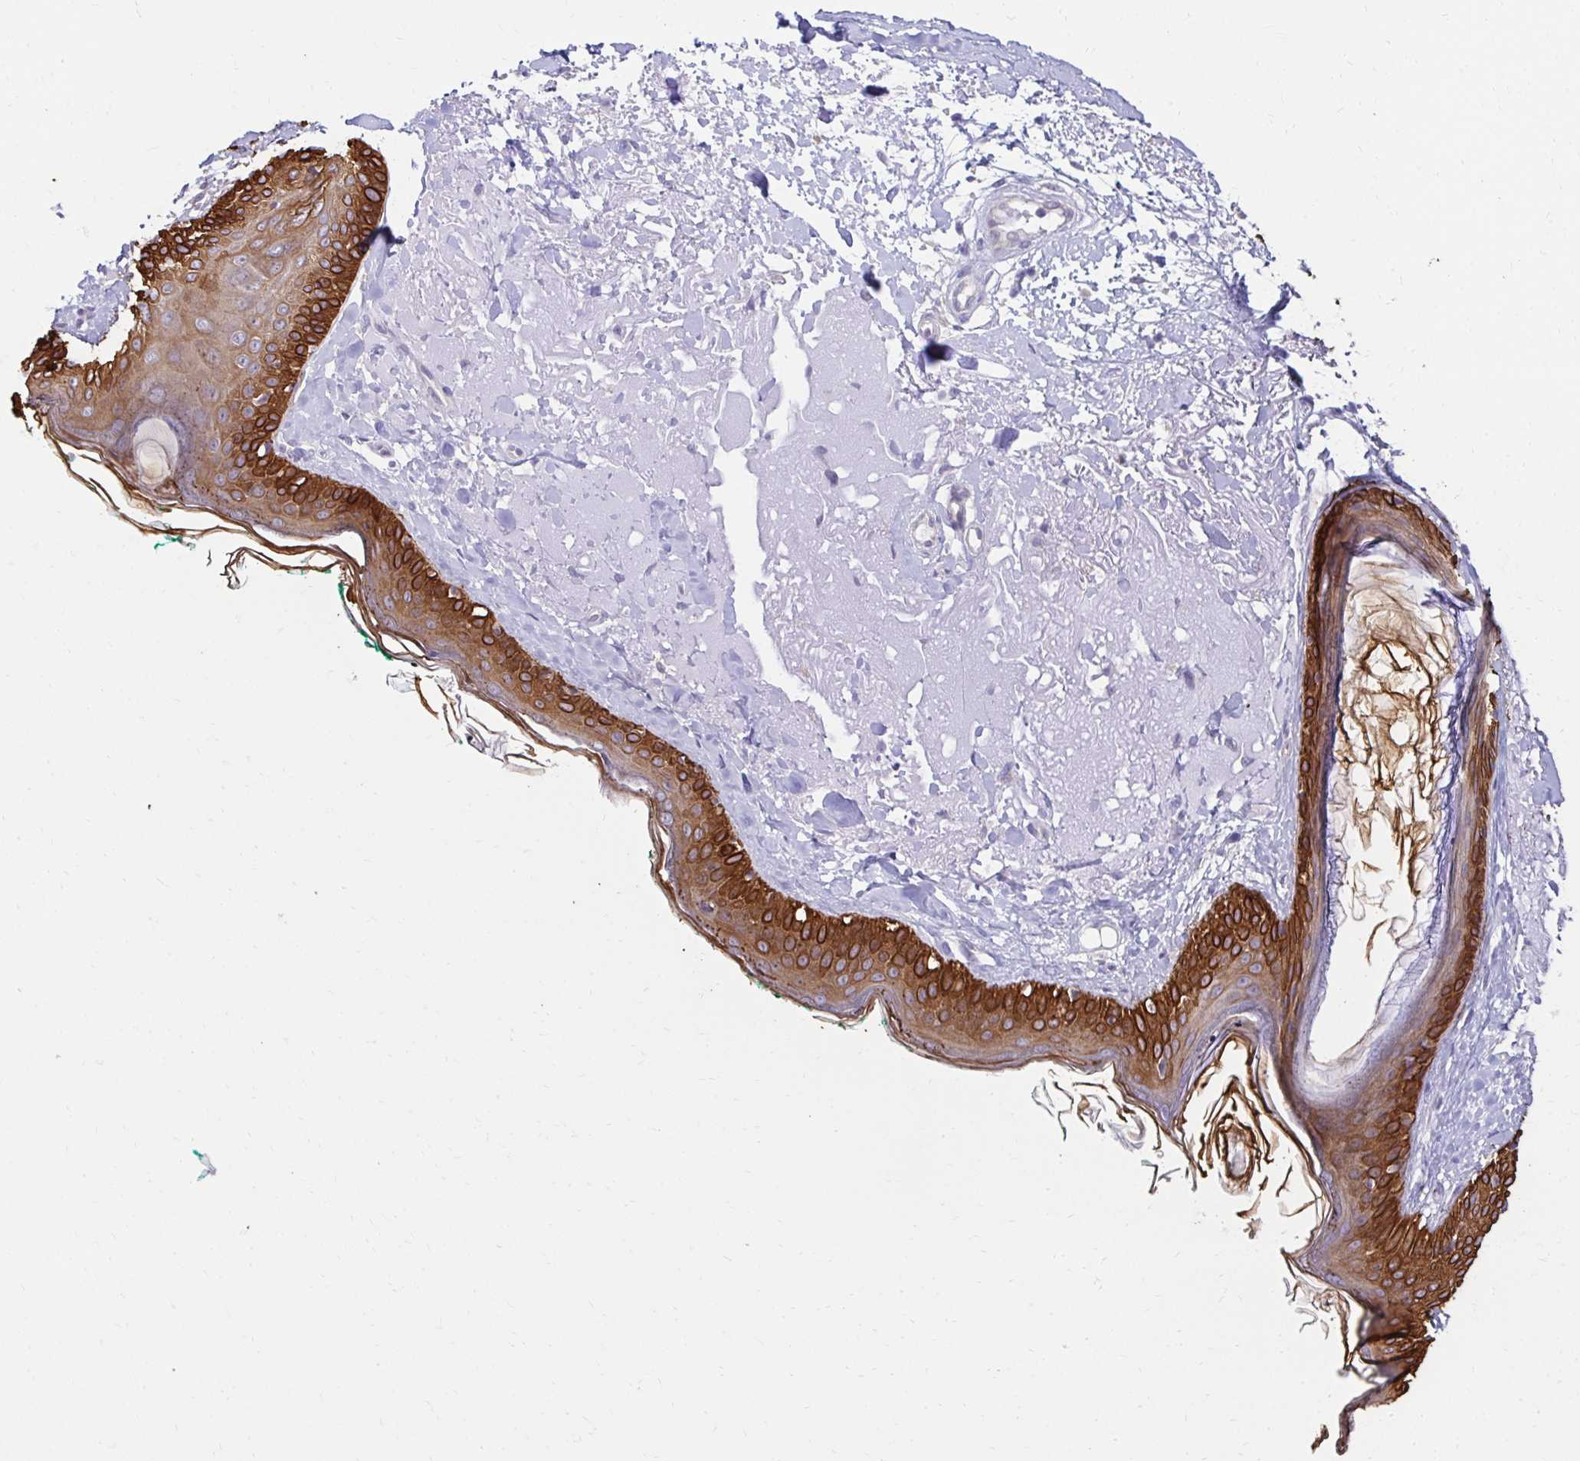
{"staining": {"intensity": "negative", "quantity": "none", "location": "none"}, "tissue": "skin", "cell_type": "Fibroblasts", "image_type": "normal", "snomed": [{"axis": "morphology", "description": "Normal tissue, NOS"}, {"axis": "topography", "description": "Skin"}], "caption": "Immunohistochemistry photomicrograph of normal human skin stained for a protein (brown), which demonstrates no positivity in fibroblasts.", "gene": "C1QTNF2", "patient": {"sex": "male", "age": 73}}